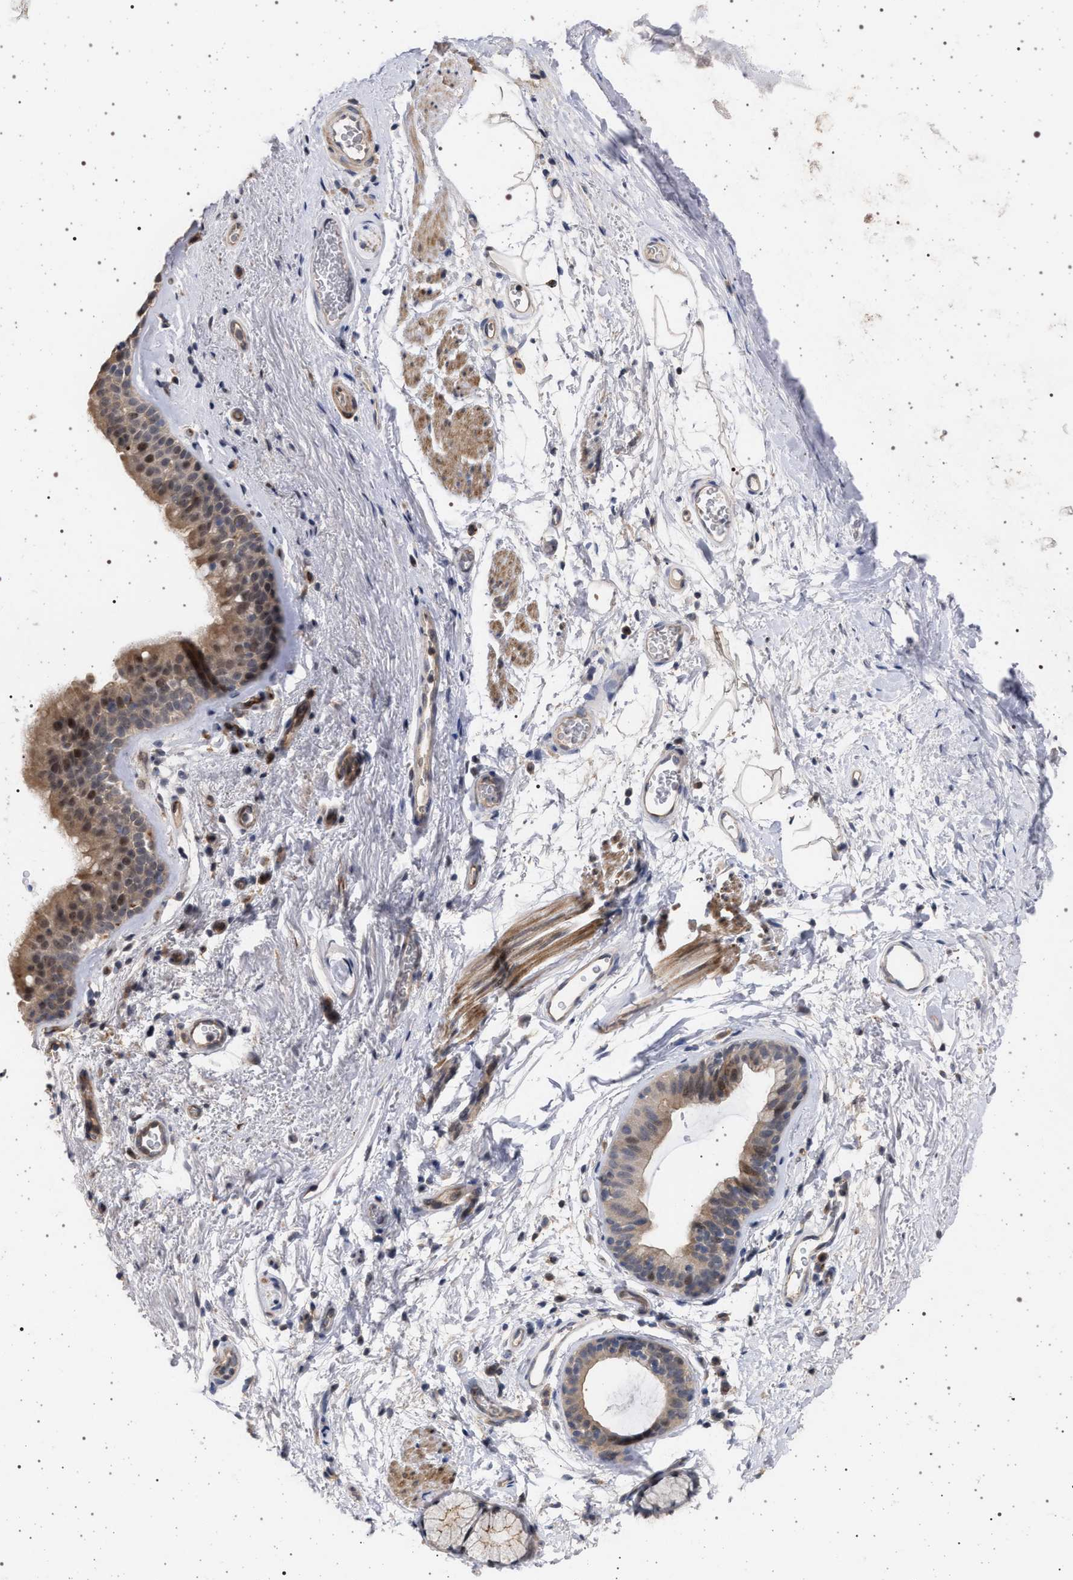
{"staining": {"intensity": "moderate", "quantity": ">75%", "location": "cytoplasmic/membranous,nuclear"}, "tissue": "bronchus", "cell_type": "Respiratory epithelial cells", "image_type": "normal", "snomed": [{"axis": "morphology", "description": "Normal tissue, NOS"}, {"axis": "topography", "description": "Cartilage tissue"}, {"axis": "topography", "description": "Bronchus"}], "caption": "High-power microscopy captured an immunohistochemistry micrograph of benign bronchus, revealing moderate cytoplasmic/membranous,nuclear expression in approximately >75% of respiratory epithelial cells.", "gene": "RBM48", "patient": {"sex": "female", "age": 53}}